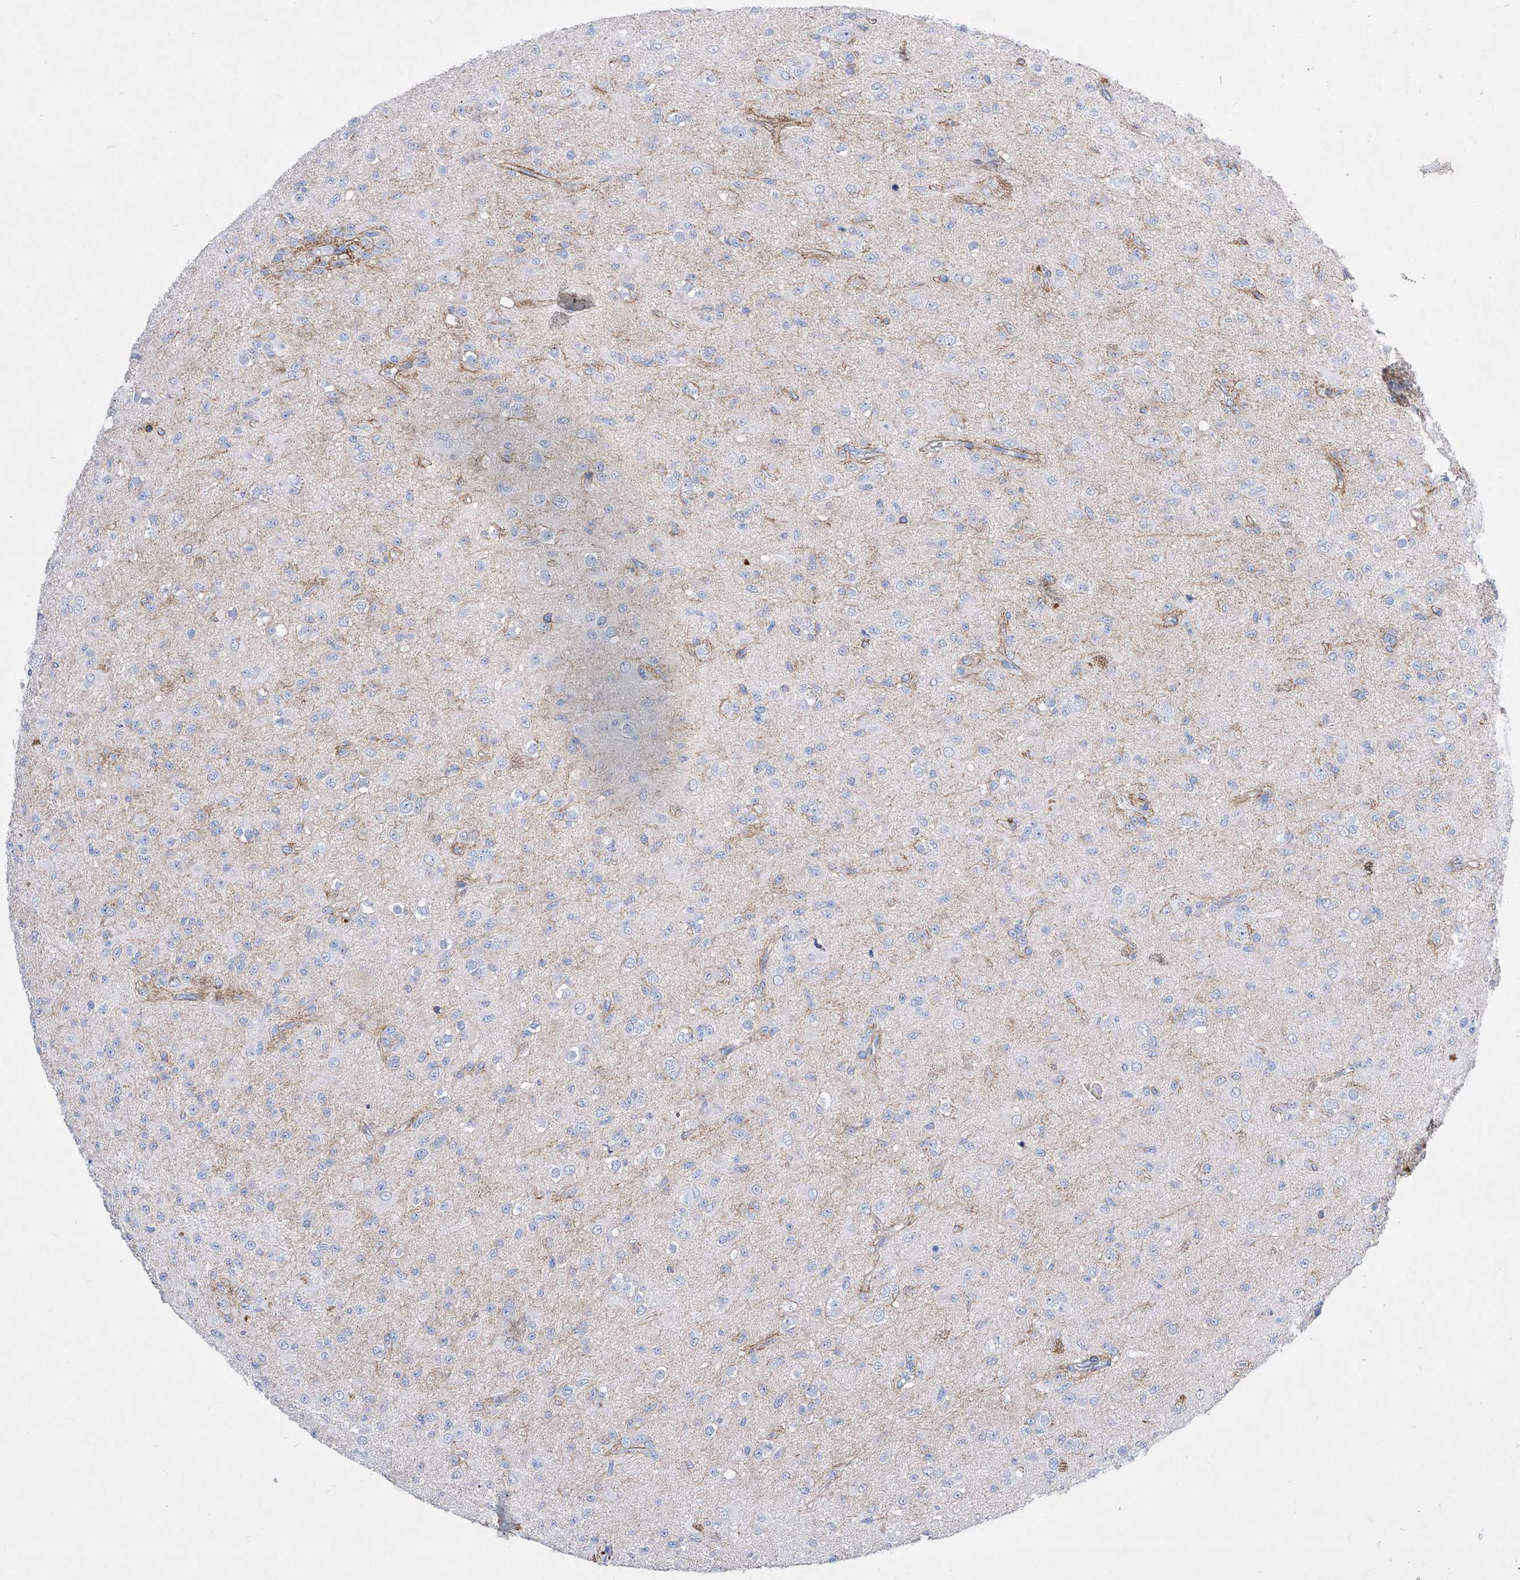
{"staining": {"intensity": "negative", "quantity": "none", "location": "none"}, "tissue": "glioma", "cell_type": "Tumor cells", "image_type": "cancer", "snomed": [{"axis": "morphology", "description": "Glioma, malignant, Low grade"}, {"axis": "topography", "description": "Brain"}], "caption": "Immunohistochemical staining of malignant glioma (low-grade) demonstrates no significant expression in tumor cells.", "gene": "TM7SF2", "patient": {"sex": "male", "age": 65}}